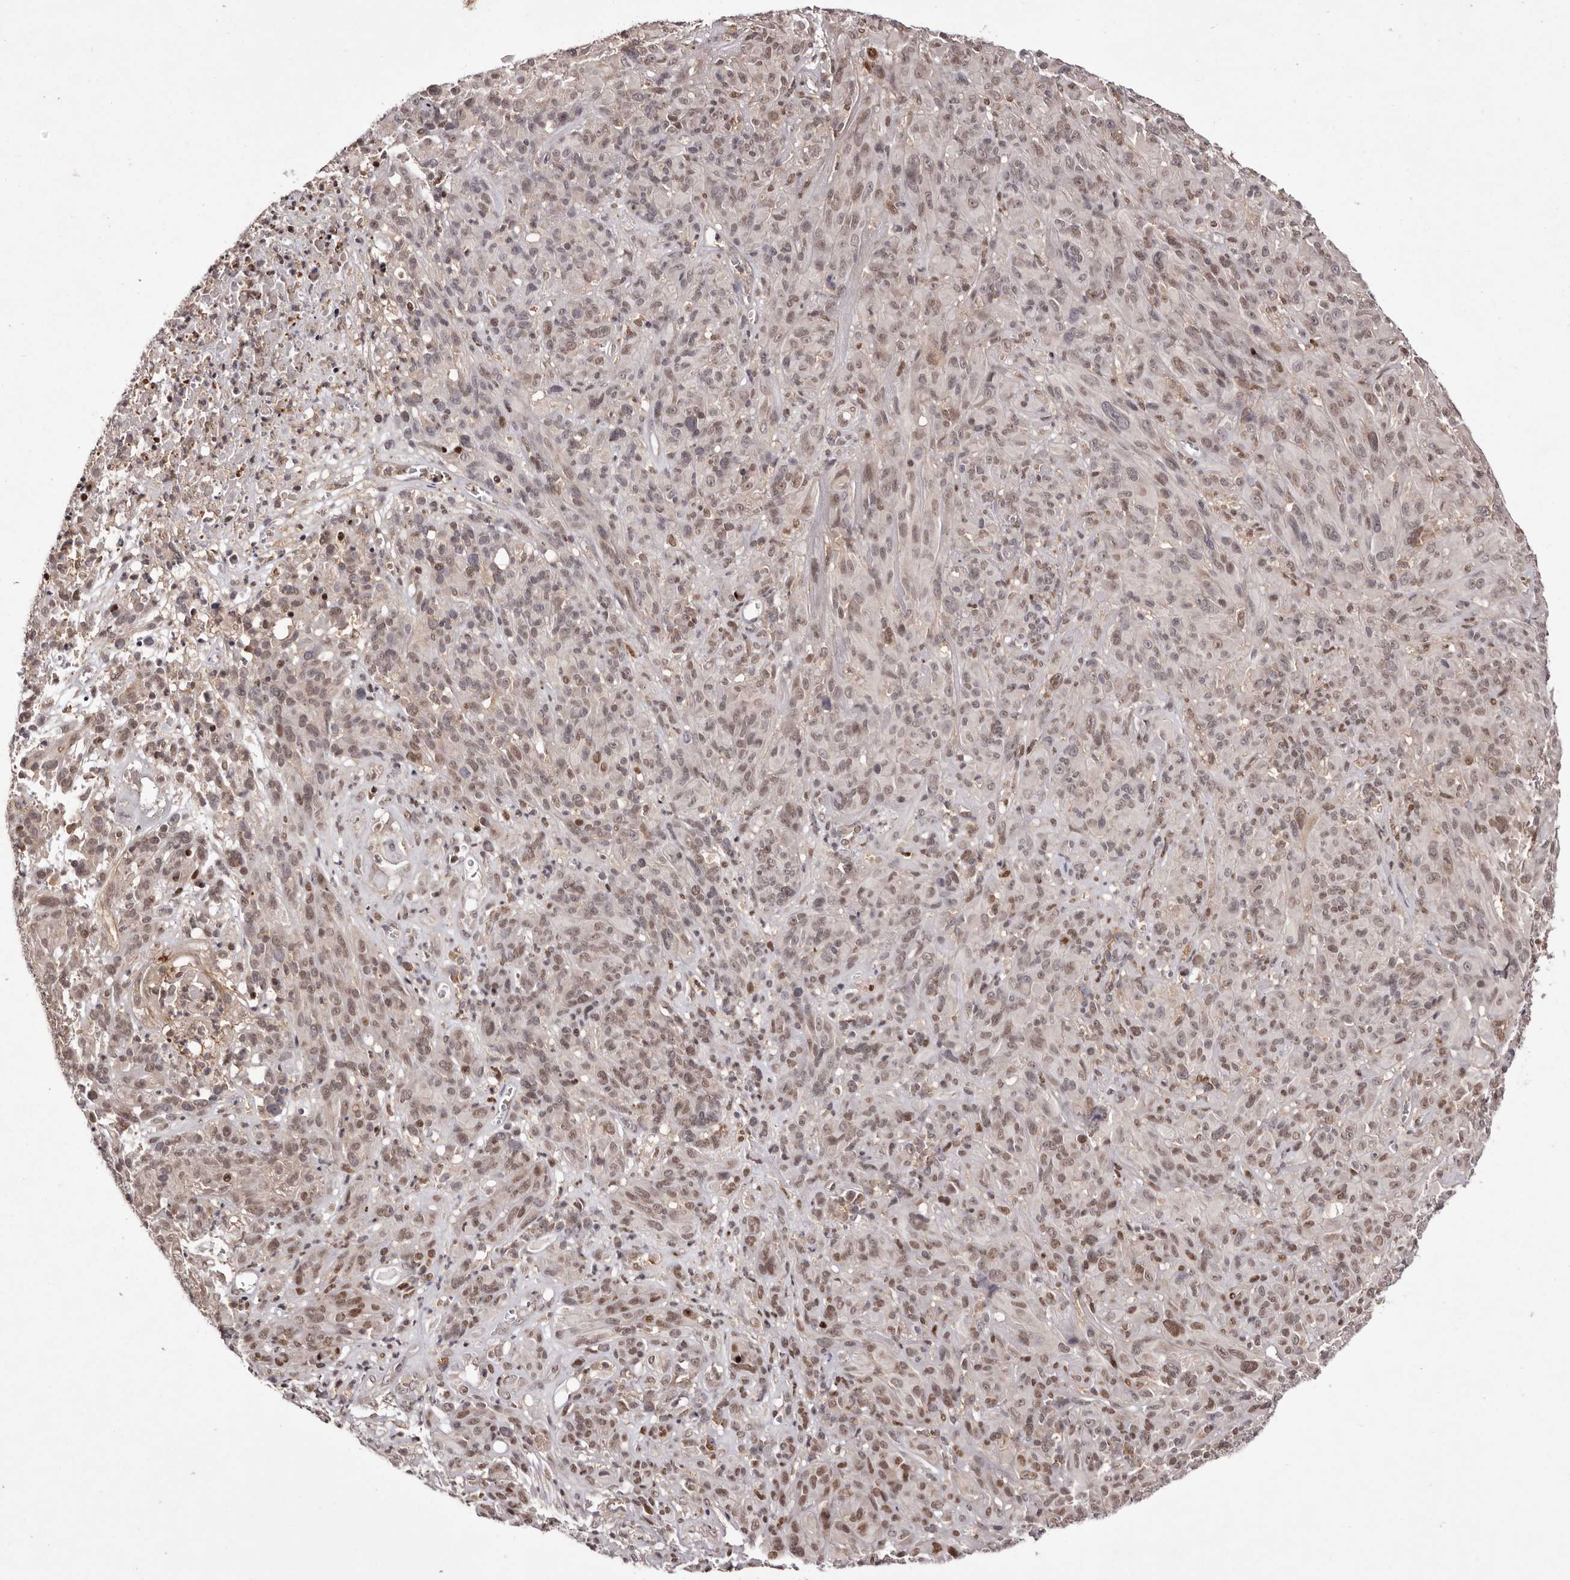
{"staining": {"intensity": "weak", "quantity": ">75%", "location": "nuclear"}, "tissue": "melanoma", "cell_type": "Tumor cells", "image_type": "cancer", "snomed": [{"axis": "morphology", "description": "Malignant melanoma, NOS"}, {"axis": "topography", "description": "Skin of head"}], "caption": "High-magnification brightfield microscopy of melanoma stained with DAB (3,3'-diaminobenzidine) (brown) and counterstained with hematoxylin (blue). tumor cells exhibit weak nuclear positivity is seen in about>75% of cells.", "gene": "FBXO5", "patient": {"sex": "male", "age": 96}}